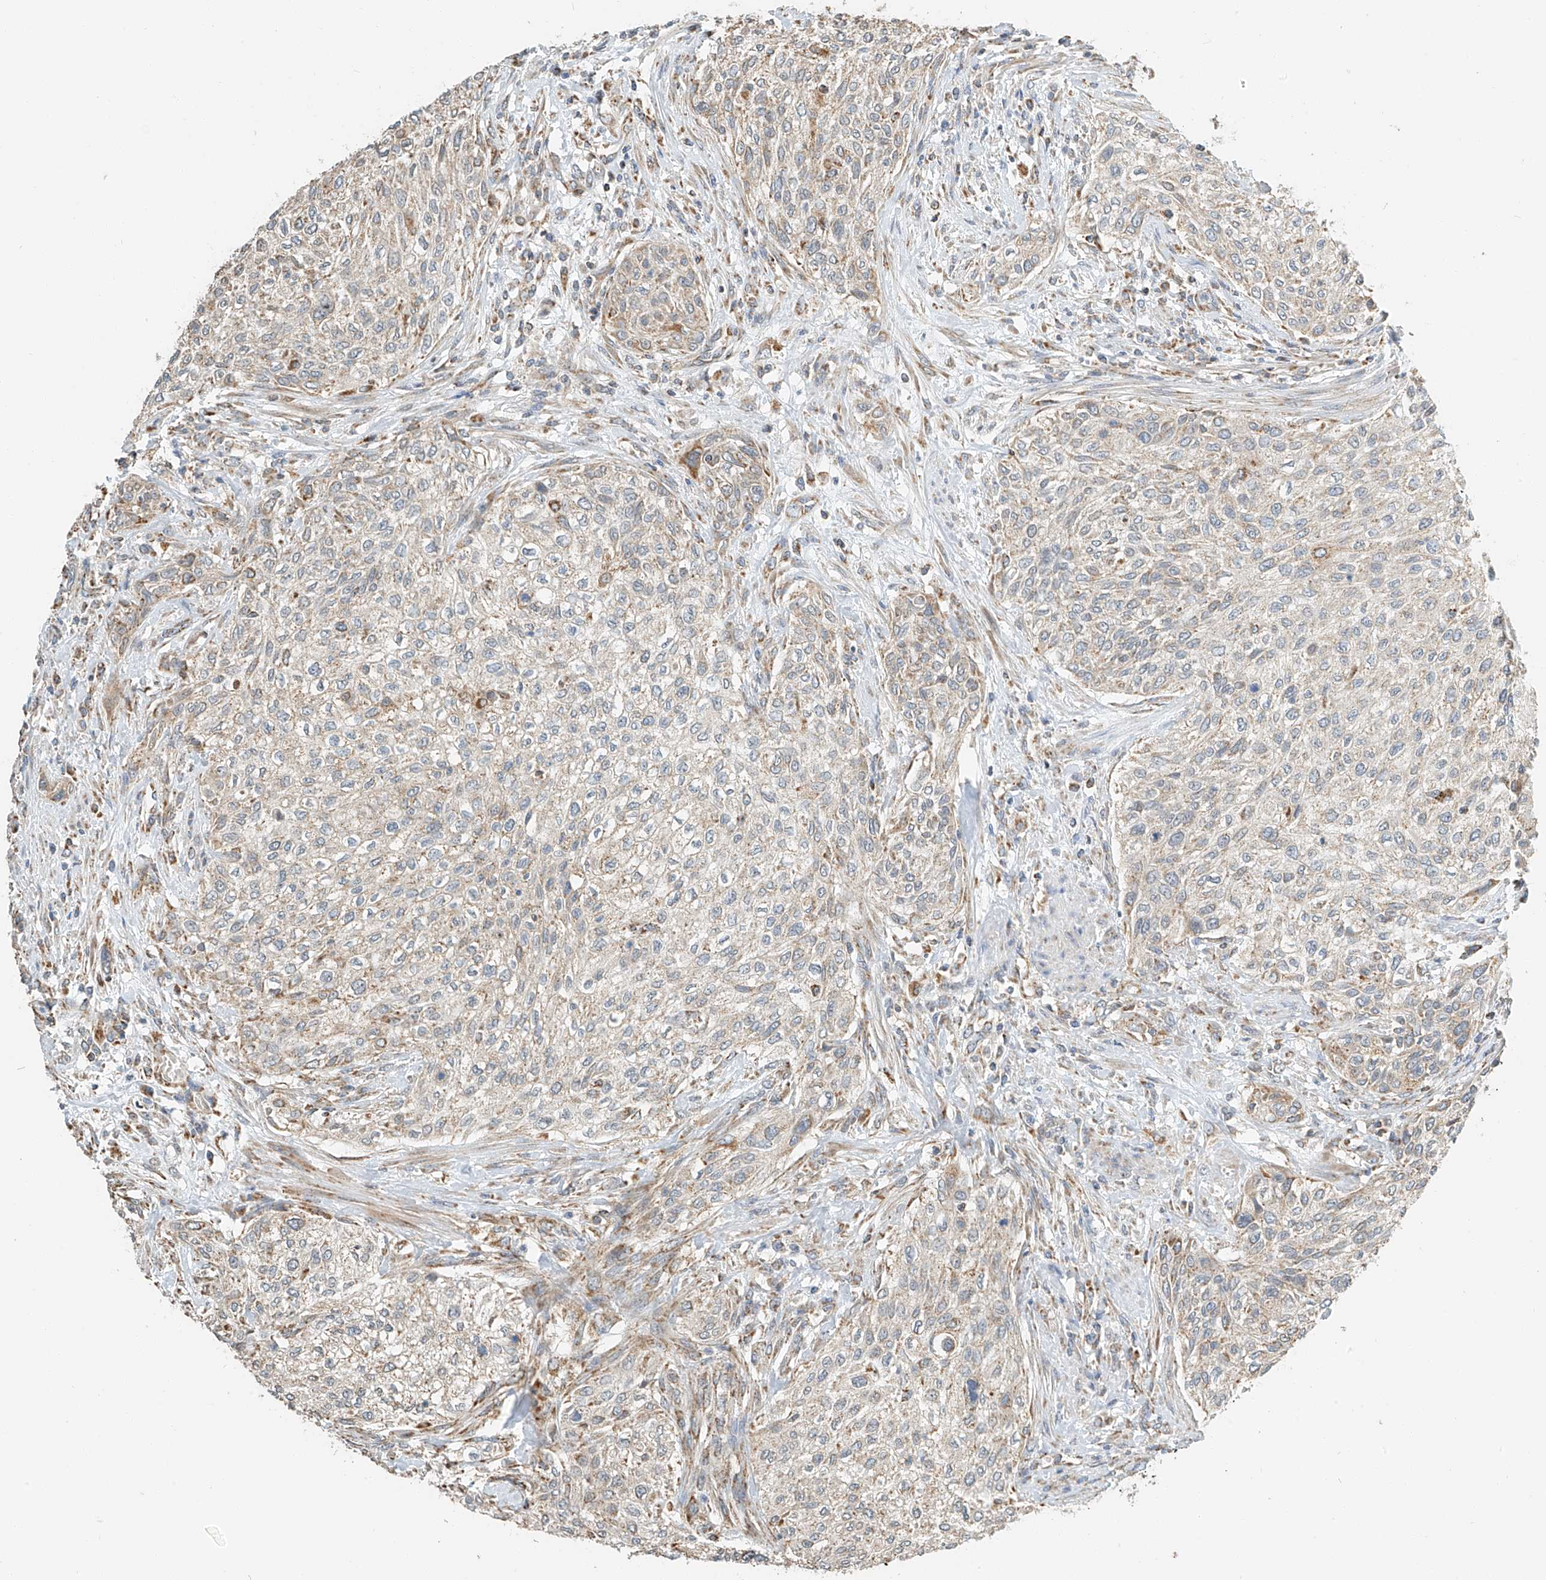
{"staining": {"intensity": "weak", "quantity": "<25%", "location": "cytoplasmic/membranous"}, "tissue": "urothelial cancer", "cell_type": "Tumor cells", "image_type": "cancer", "snomed": [{"axis": "morphology", "description": "Urothelial carcinoma, High grade"}, {"axis": "topography", "description": "Urinary bladder"}], "caption": "Immunohistochemistry of human urothelial cancer reveals no positivity in tumor cells.", "gene": "YIPF7", "patient": {"sex": "male", "age": 35}}